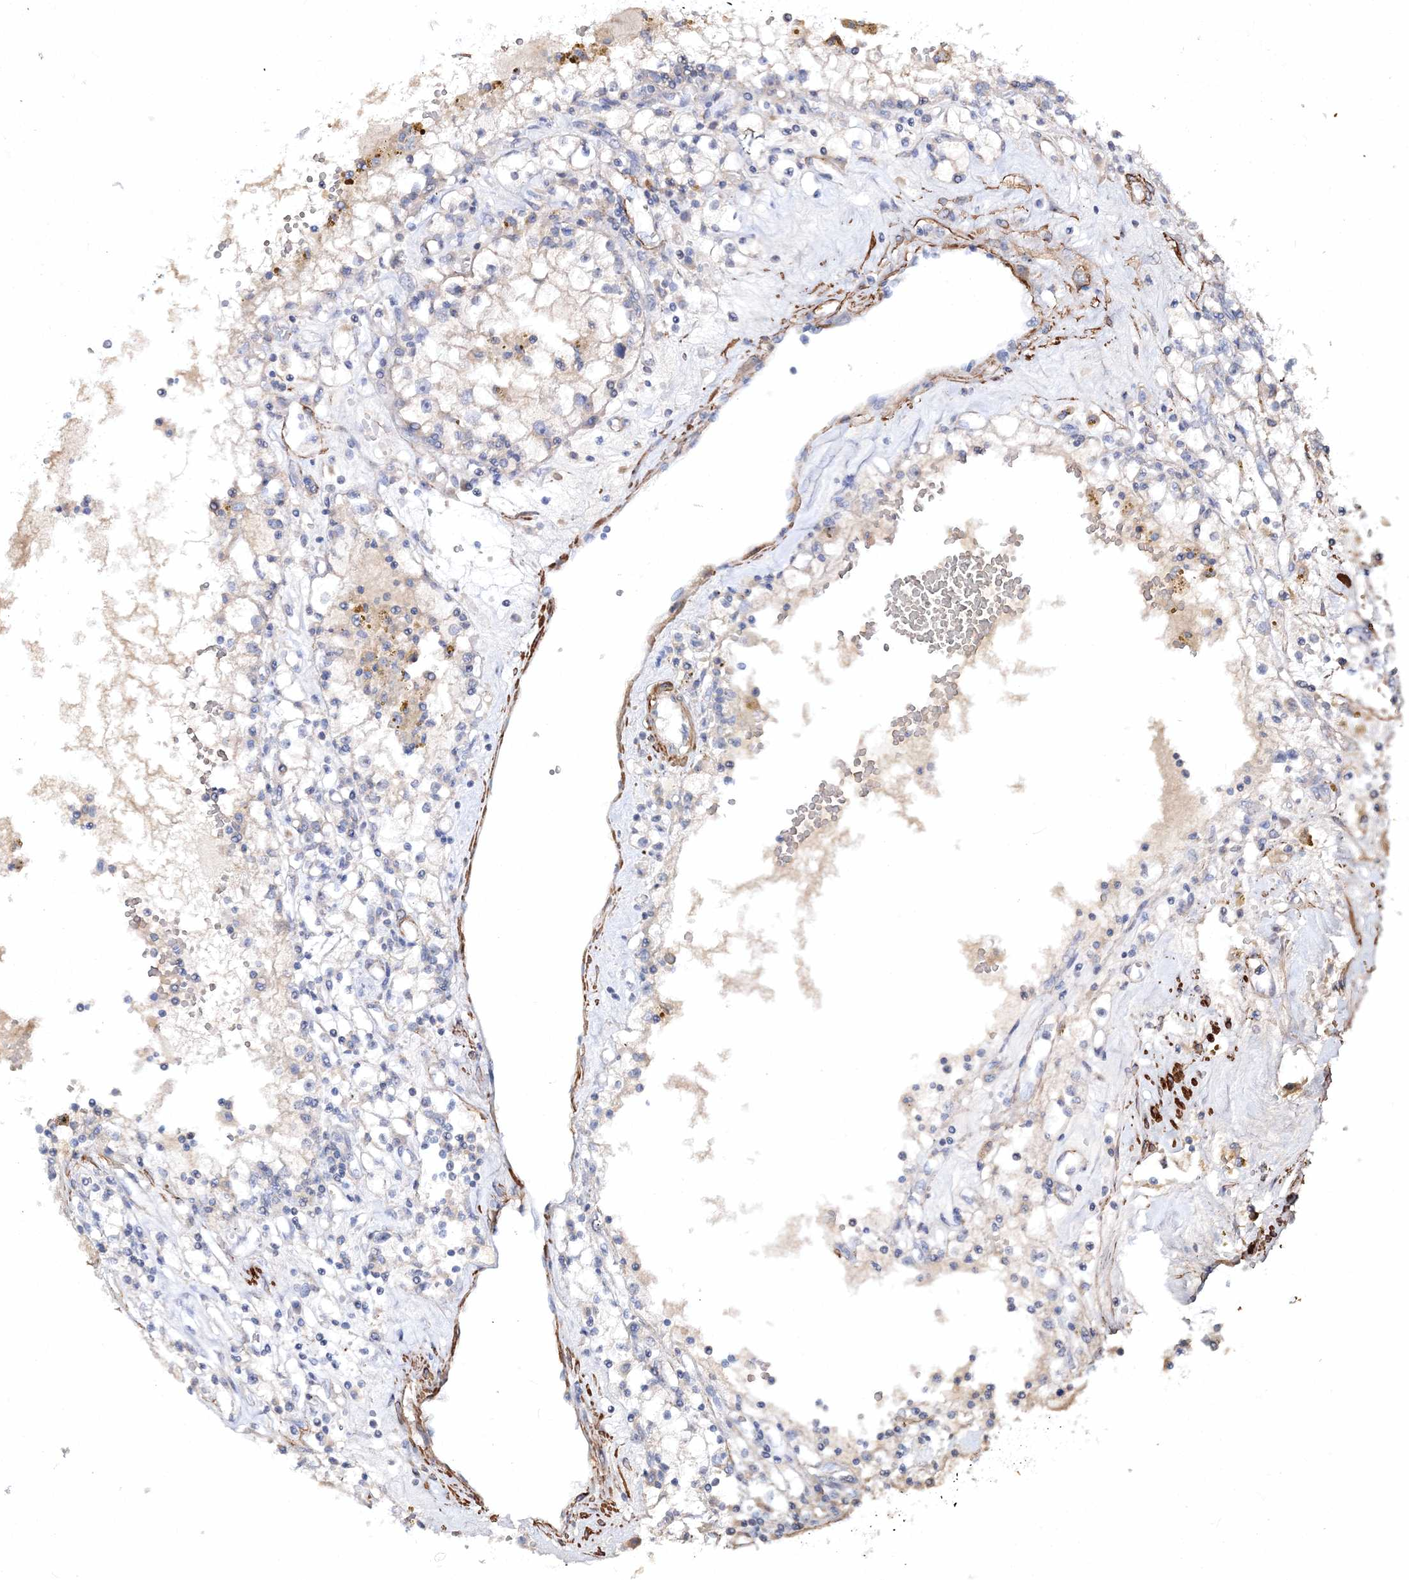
{"staining": {"intensity": "negative", "quantity": "none", "location": "none"}, "tissue": "renal cancer", "cell_type": "Tumor cells", "image_type": "cancer", "snomed": [{"axis": "morphology", "description": "Adenocarcinoma, NOS"}, {"axis": "topography", "description": "Kidney"}], "caption": "Renal cancer (adenocarcinoma) was stained to show a protein in brown. There is no significant positivity in tumor cells.", "gene": "RTN2", "patient": {"sex": "male", "age": 56}}